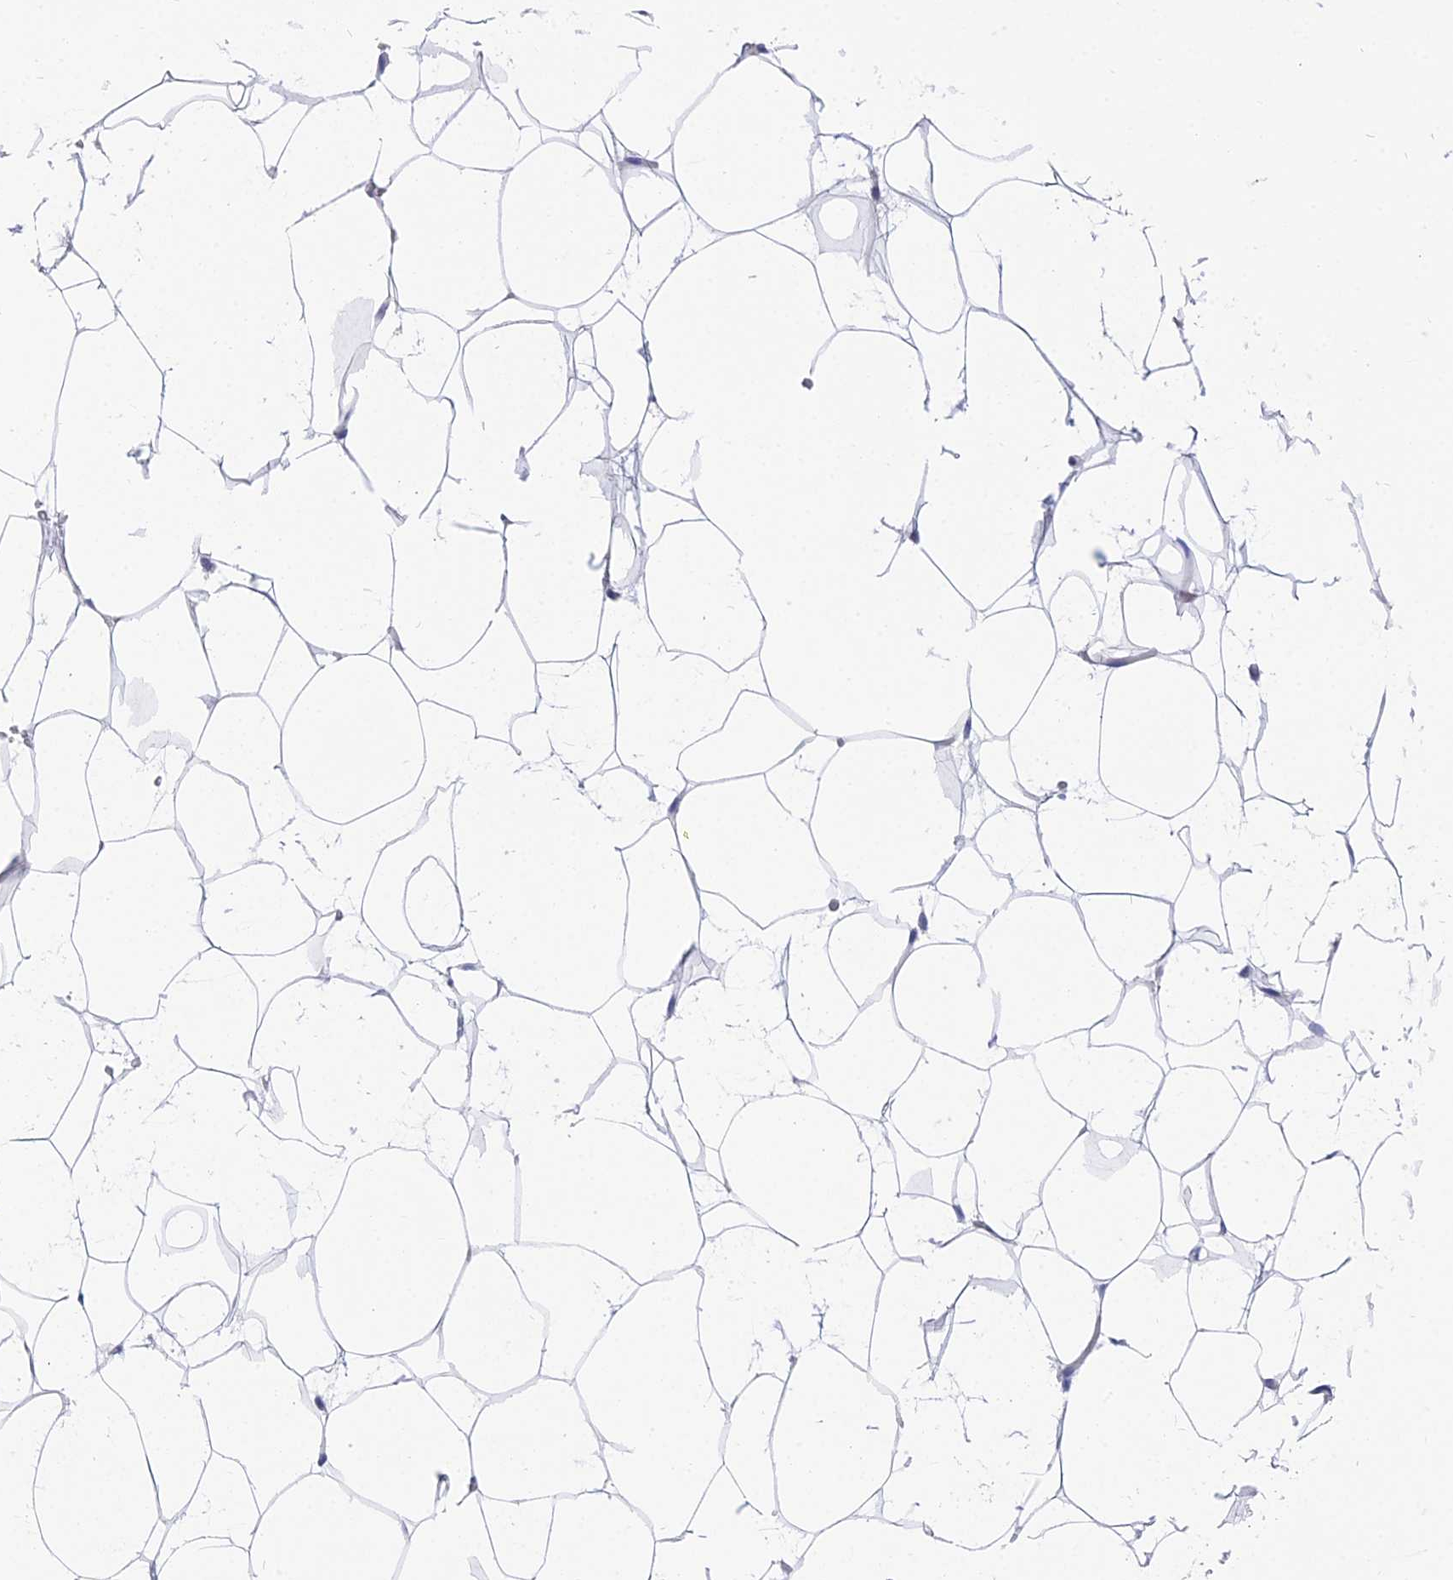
{"staining": {"intensity": "negative", "quantity": "none", "location": "none"}, "tissue": "adipose tissue", "cell_type": "Adipocytes", "image_type": "normal", "snomed": [{"axis": "morphology", "description": "Normal tissue, NOS"}, {"axis": "topography", "description": "Breast"}, {"axis": "topography", "description": "Adipose tissue"}], "caption": "This photomicrograph is of benign adipose tissue stained with immunohistochemistry (IHC) to label a protein in brown with the nuclei are counter-stained blue. There is no expression in adipocytes.", "gene": "CEP41", "patient": {"sex": "female", "age": 25}}